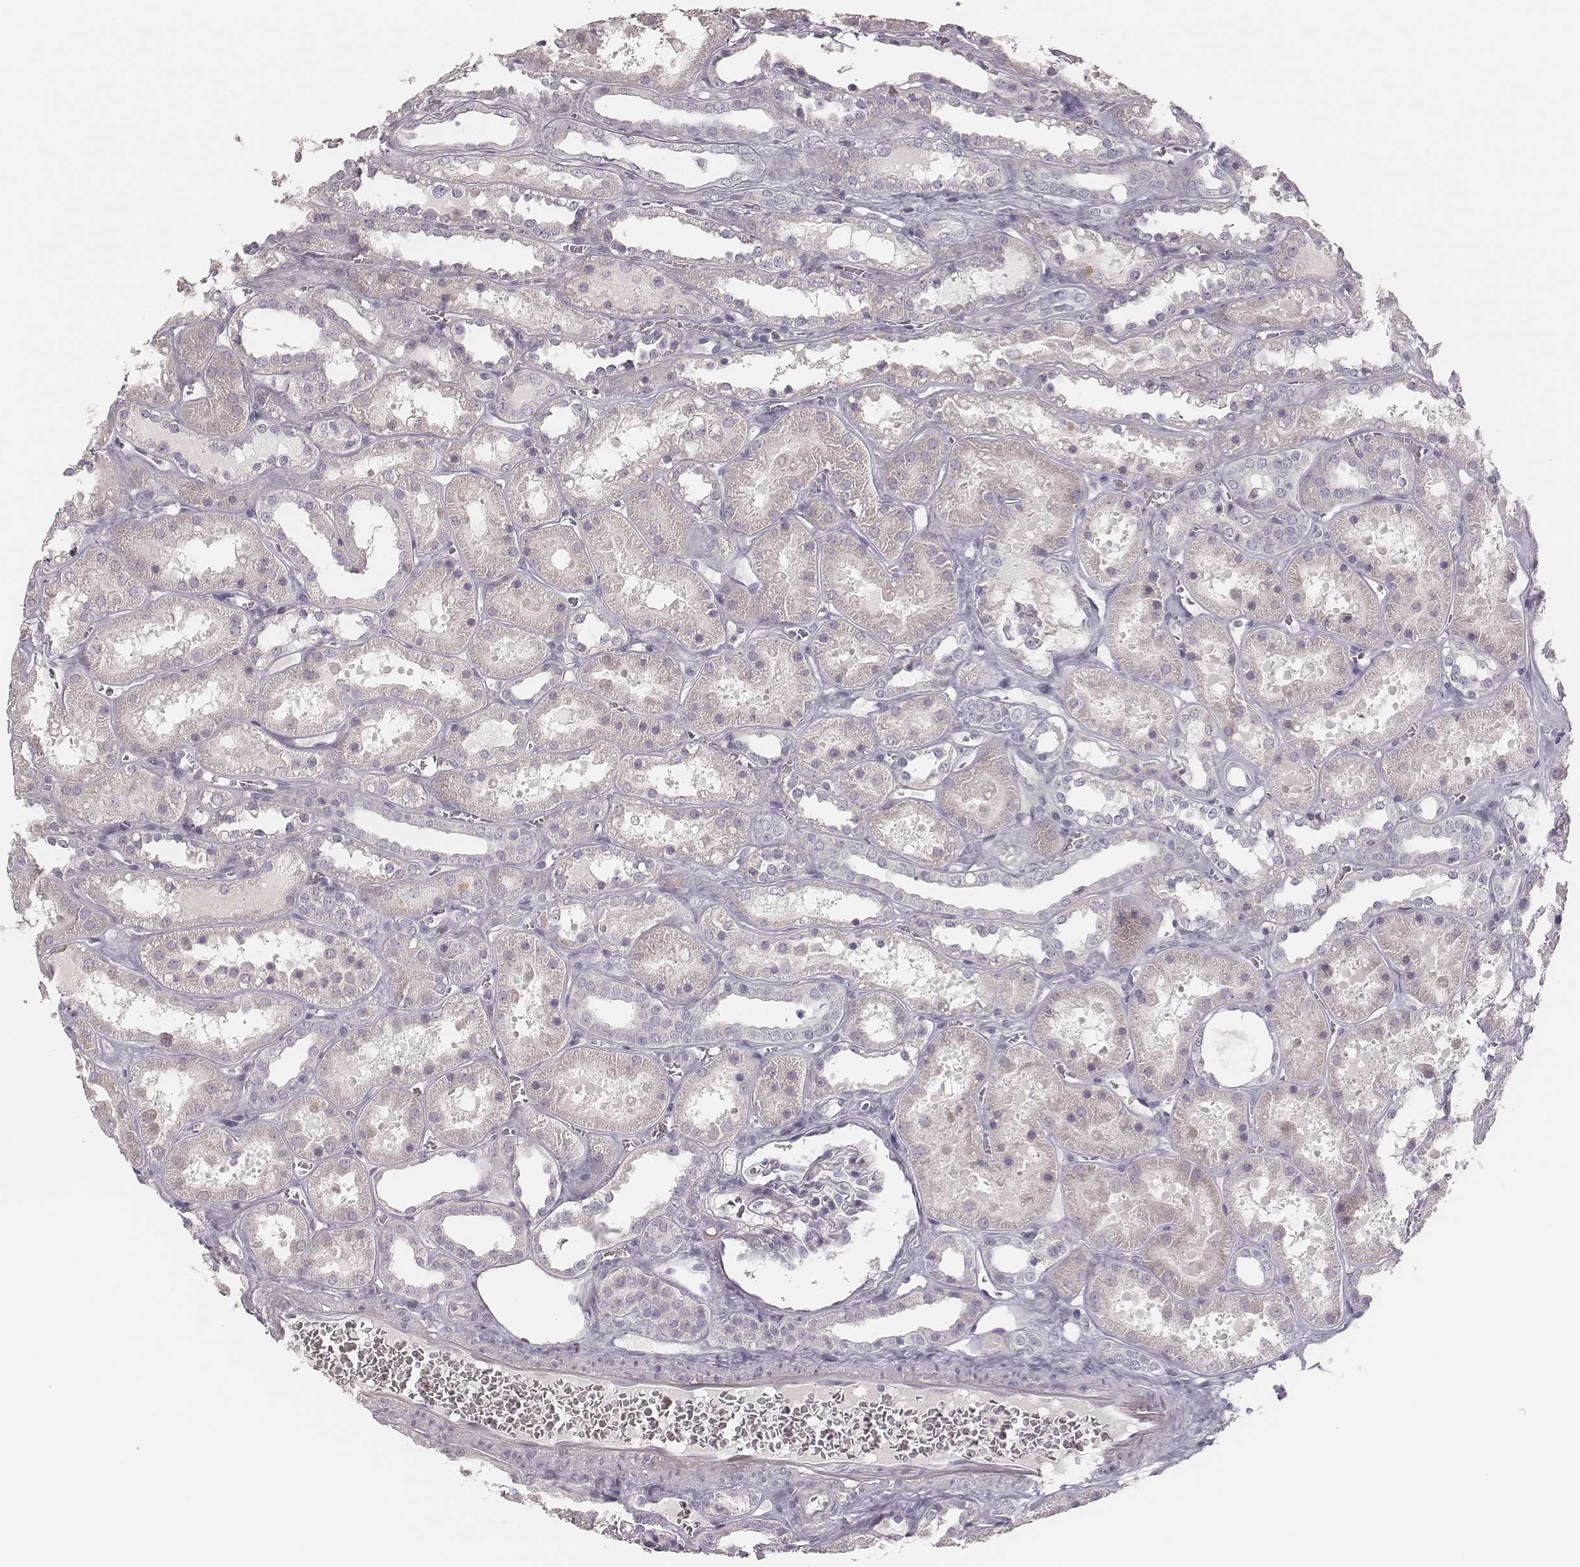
{"staining": {"intensity": "negative", "quantity": "none", "location": "none"}, "tissue": "kidney", "cell_type": "Cells in glomeruli", "image_type": "normal", "snomed": [{"axis": "morphology", "description": "Normal tissue, NOS"}, {"axis": "topography", "description": "Kidney"}], "caption": "An IHC photomicrograph of benign kidney is shown. There is no staining in cells in glomeruli of kidney.", "gene": "MSX1", "patient": {"sex": "female", "age": 41}}